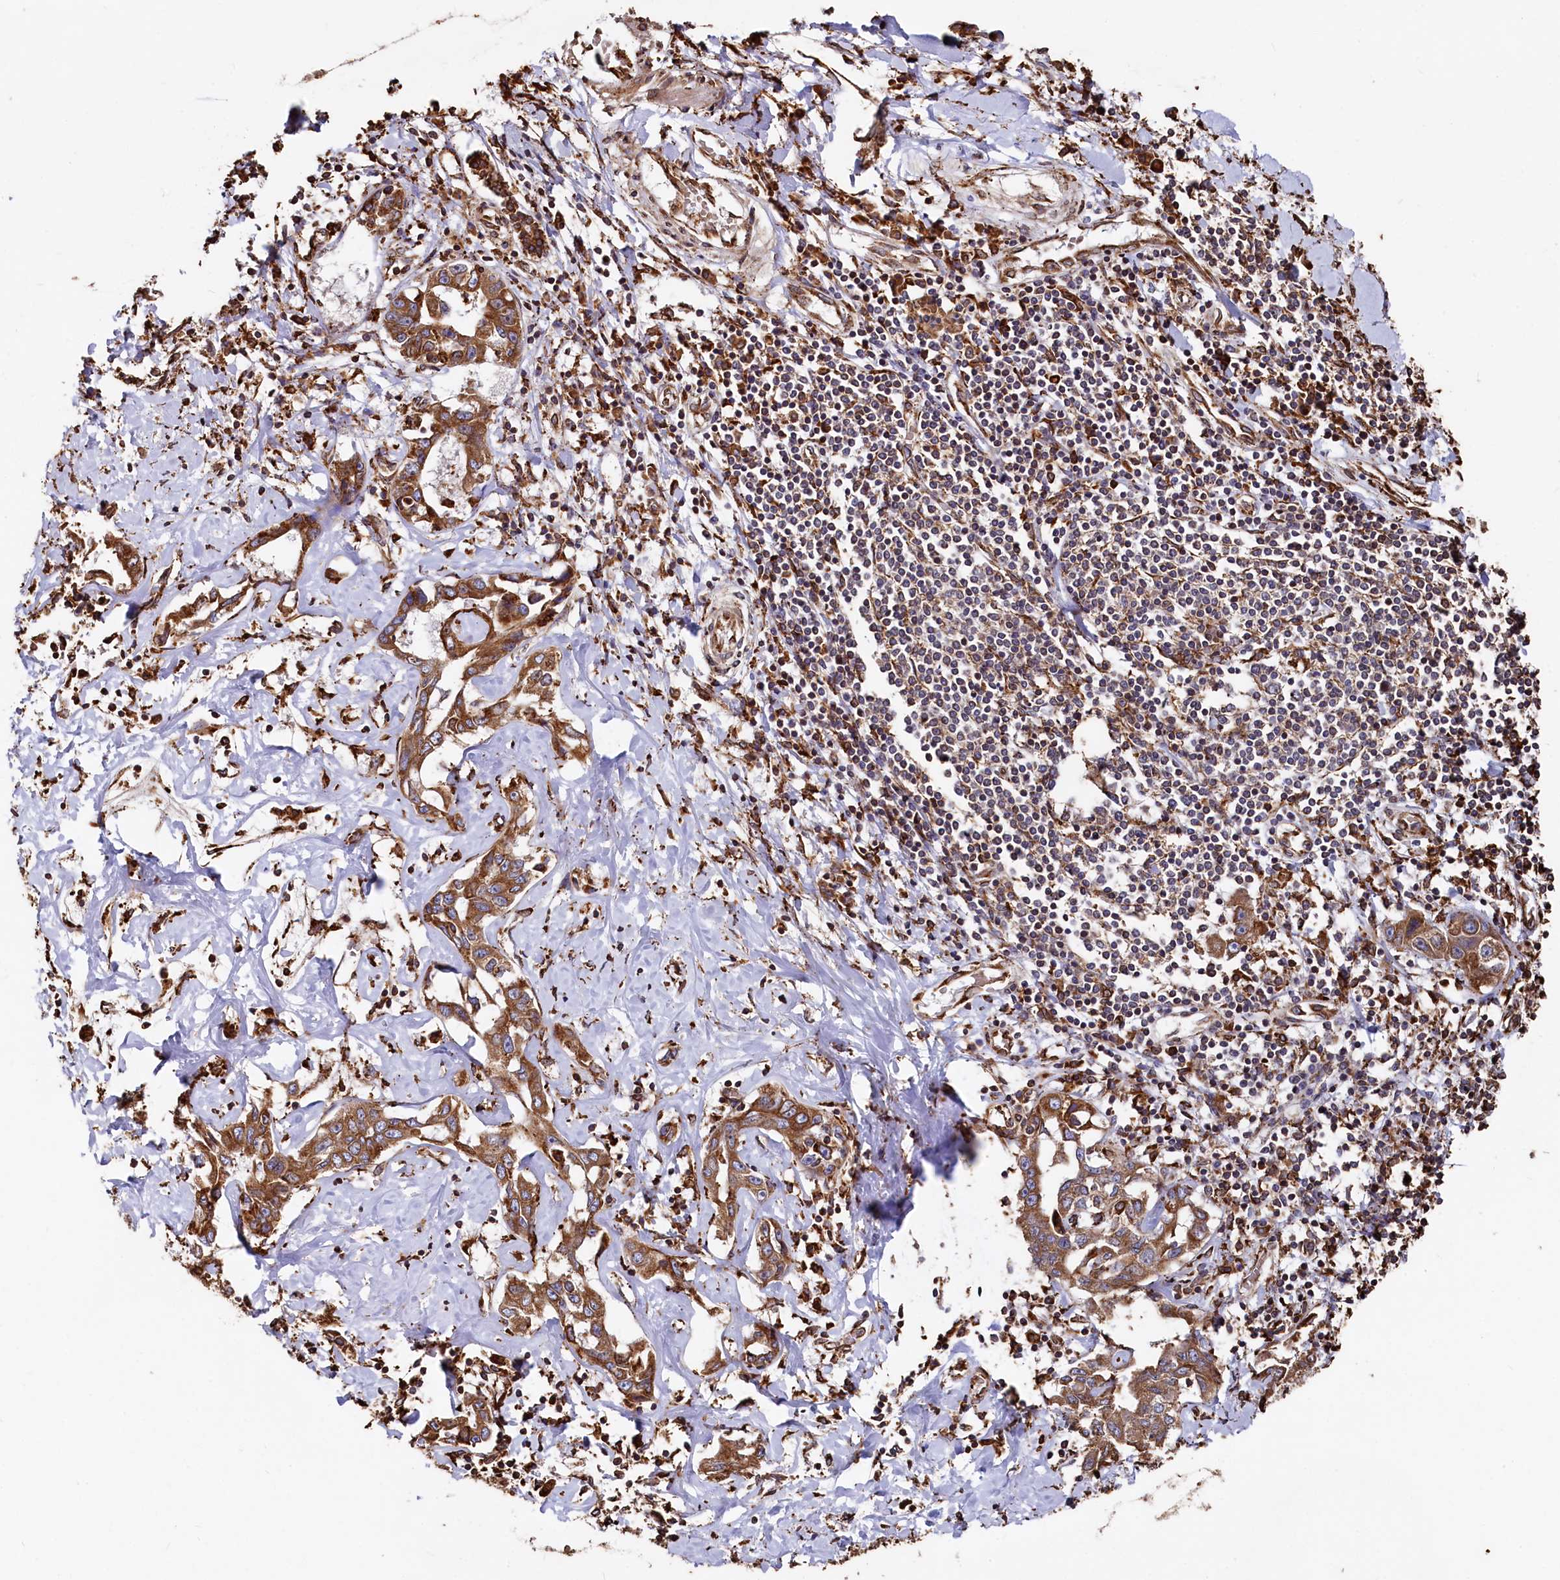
{"staining": {"intensity": "moderate", "quantity": ">75%", "location": "cytoplasmic/membranous"}, "tissue": "liver cancer", "cell_type": "Tumor cells", "image_type": "cancer", "snomed": [{"axis": "morphology", "description": "Cholangiocarcinoma"}, {"axis": "topography", "description": "Liver"}], "caption": "Moderate cytoplasmic/membranous protein positivity is seen in approximately >75% of tumor cells in liver cholangiocarcinoma.", "gene": "NEURL1B", "patient": {"sex": "male", "age": 59}}